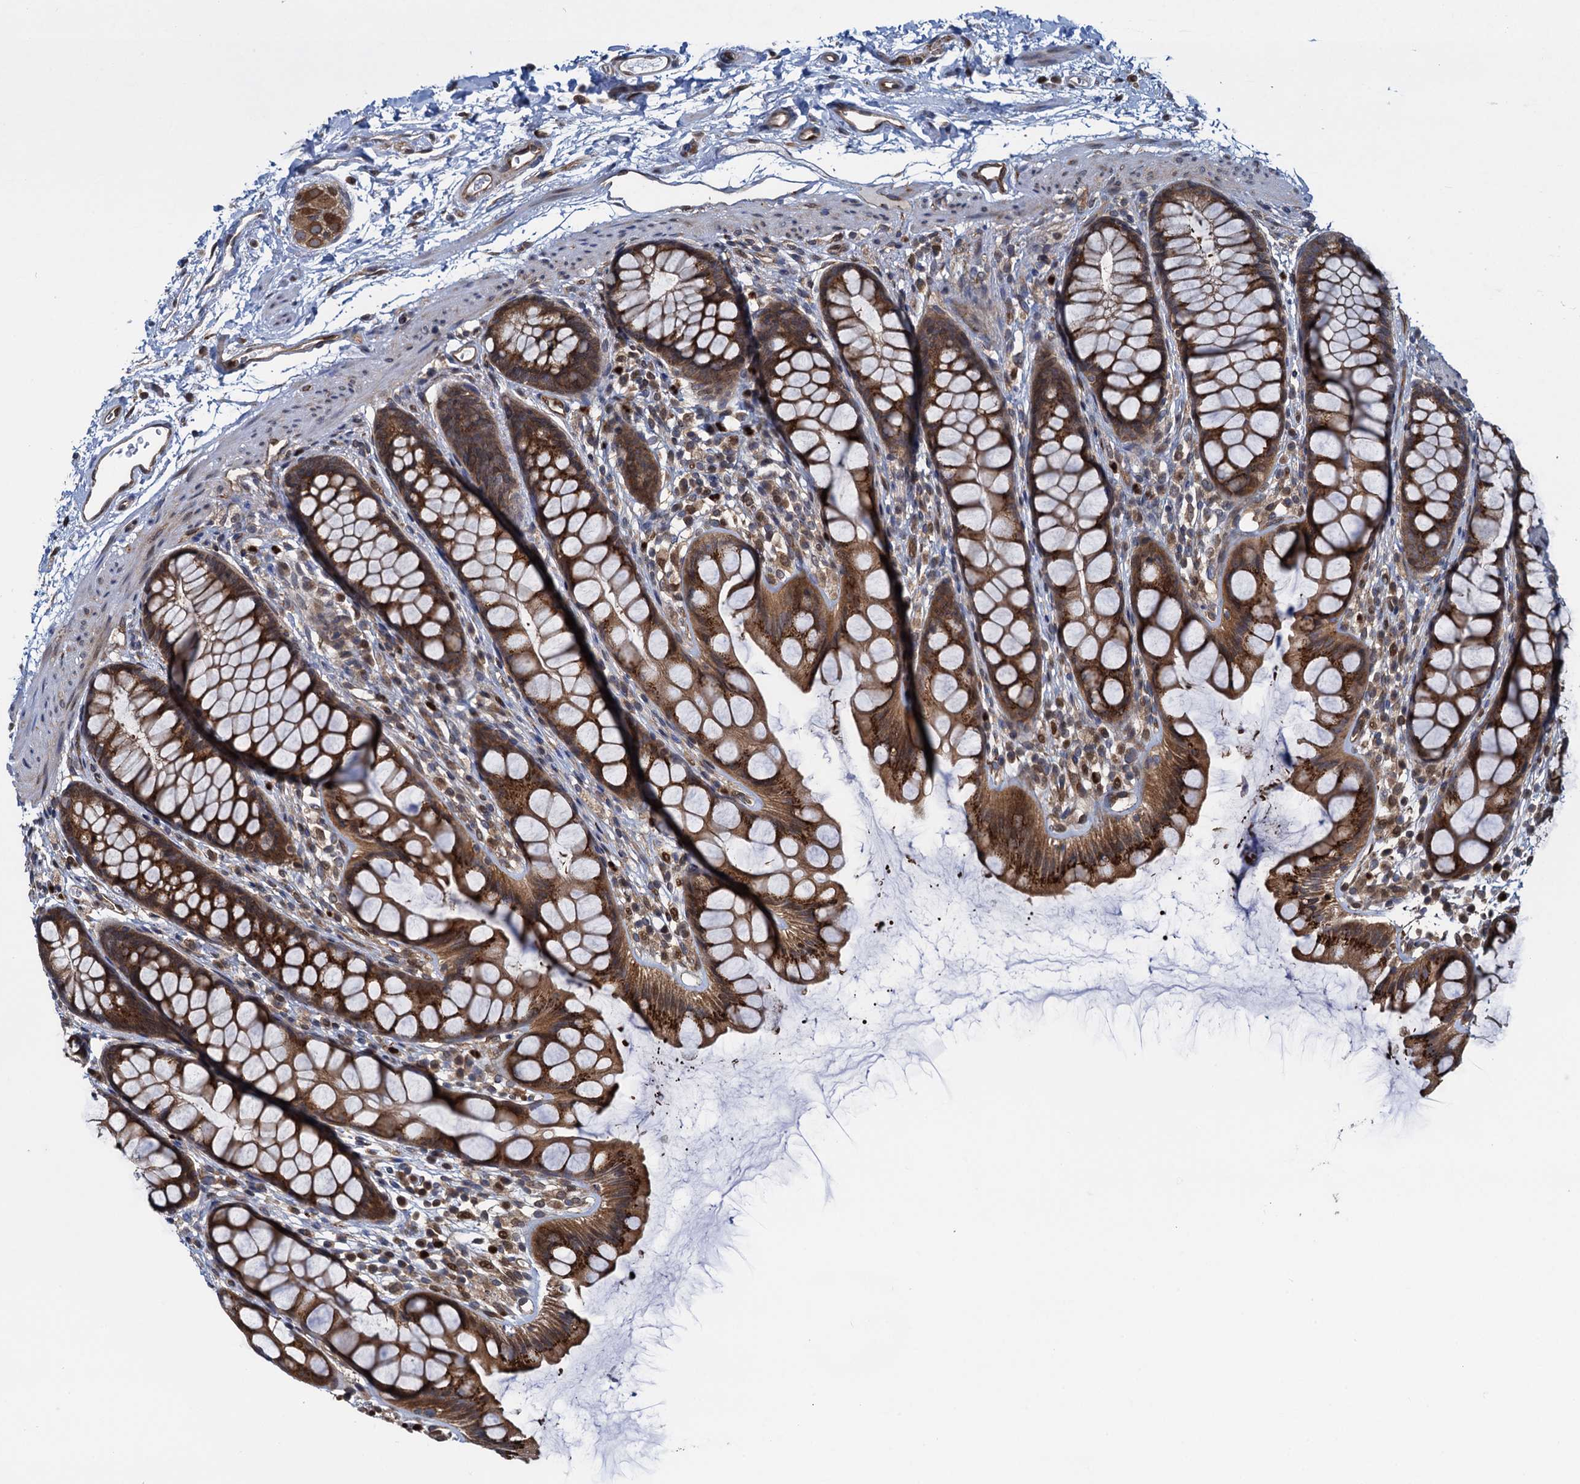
{"staining": {"intensity": "moderate", "quantity": ">75%", "location": "cytoplasmic/membranous"}, "tissue": "rectum", "cell_type": "Glandular cells", "image_type": "normal", "snomed": [{"axis": "morphology", "description": "Normal tissue, NOS"}, {"axis": "topography", "description": "Rectum"}], "caption": "Protein expression analysis of unremarkable rectum shows moderate cytoplasmic/membranous expression in about >75% of glandular cells.", "gene": "RNF125", "patient": {"sex": "female", "age": 65}}